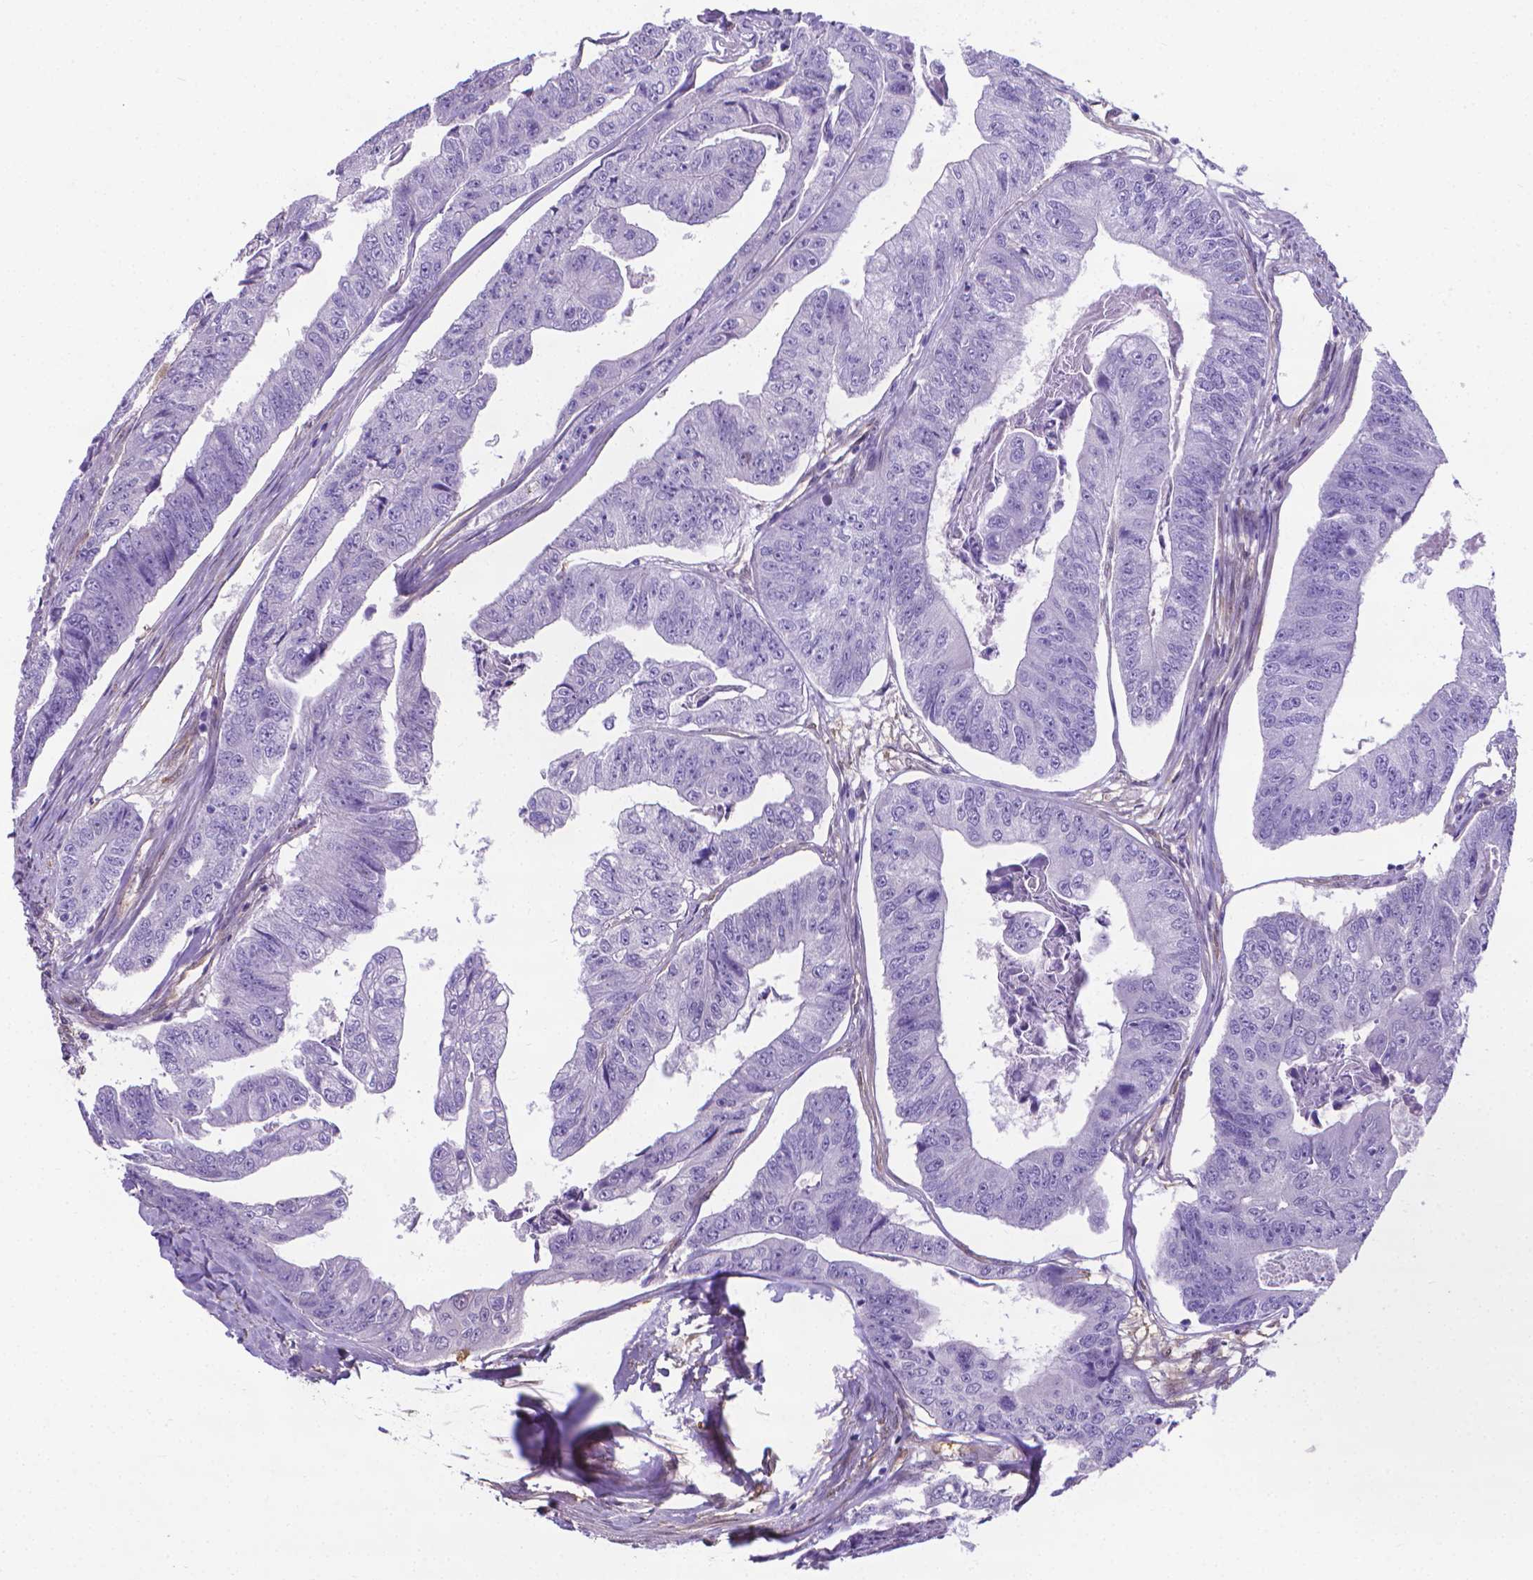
{"staining": {"intensity": "negative", "quantity": "none", "location": "none"}, "tissue": "colorectal cancer", "cell_type": "Tumor cells", "image_type": "cancer", "snomed": [{"axis": "morphology", "description": "Adenocarcinoma, NOS"}, {"axis": "topography", "description": "Colon"}], "caption": "Immunohistochemistry (IHC) photomicrograph of adenocarcinoma (colorectal) stained for a protein (brown), which exhibits no expression in tumor cells. Brightfield microscopy of IHC stained with DAB (brown) and hematoxylin (blue), captured at high magnification.", "gene": "CLIC4", "patient": {"sex": "female", "age": 67}}